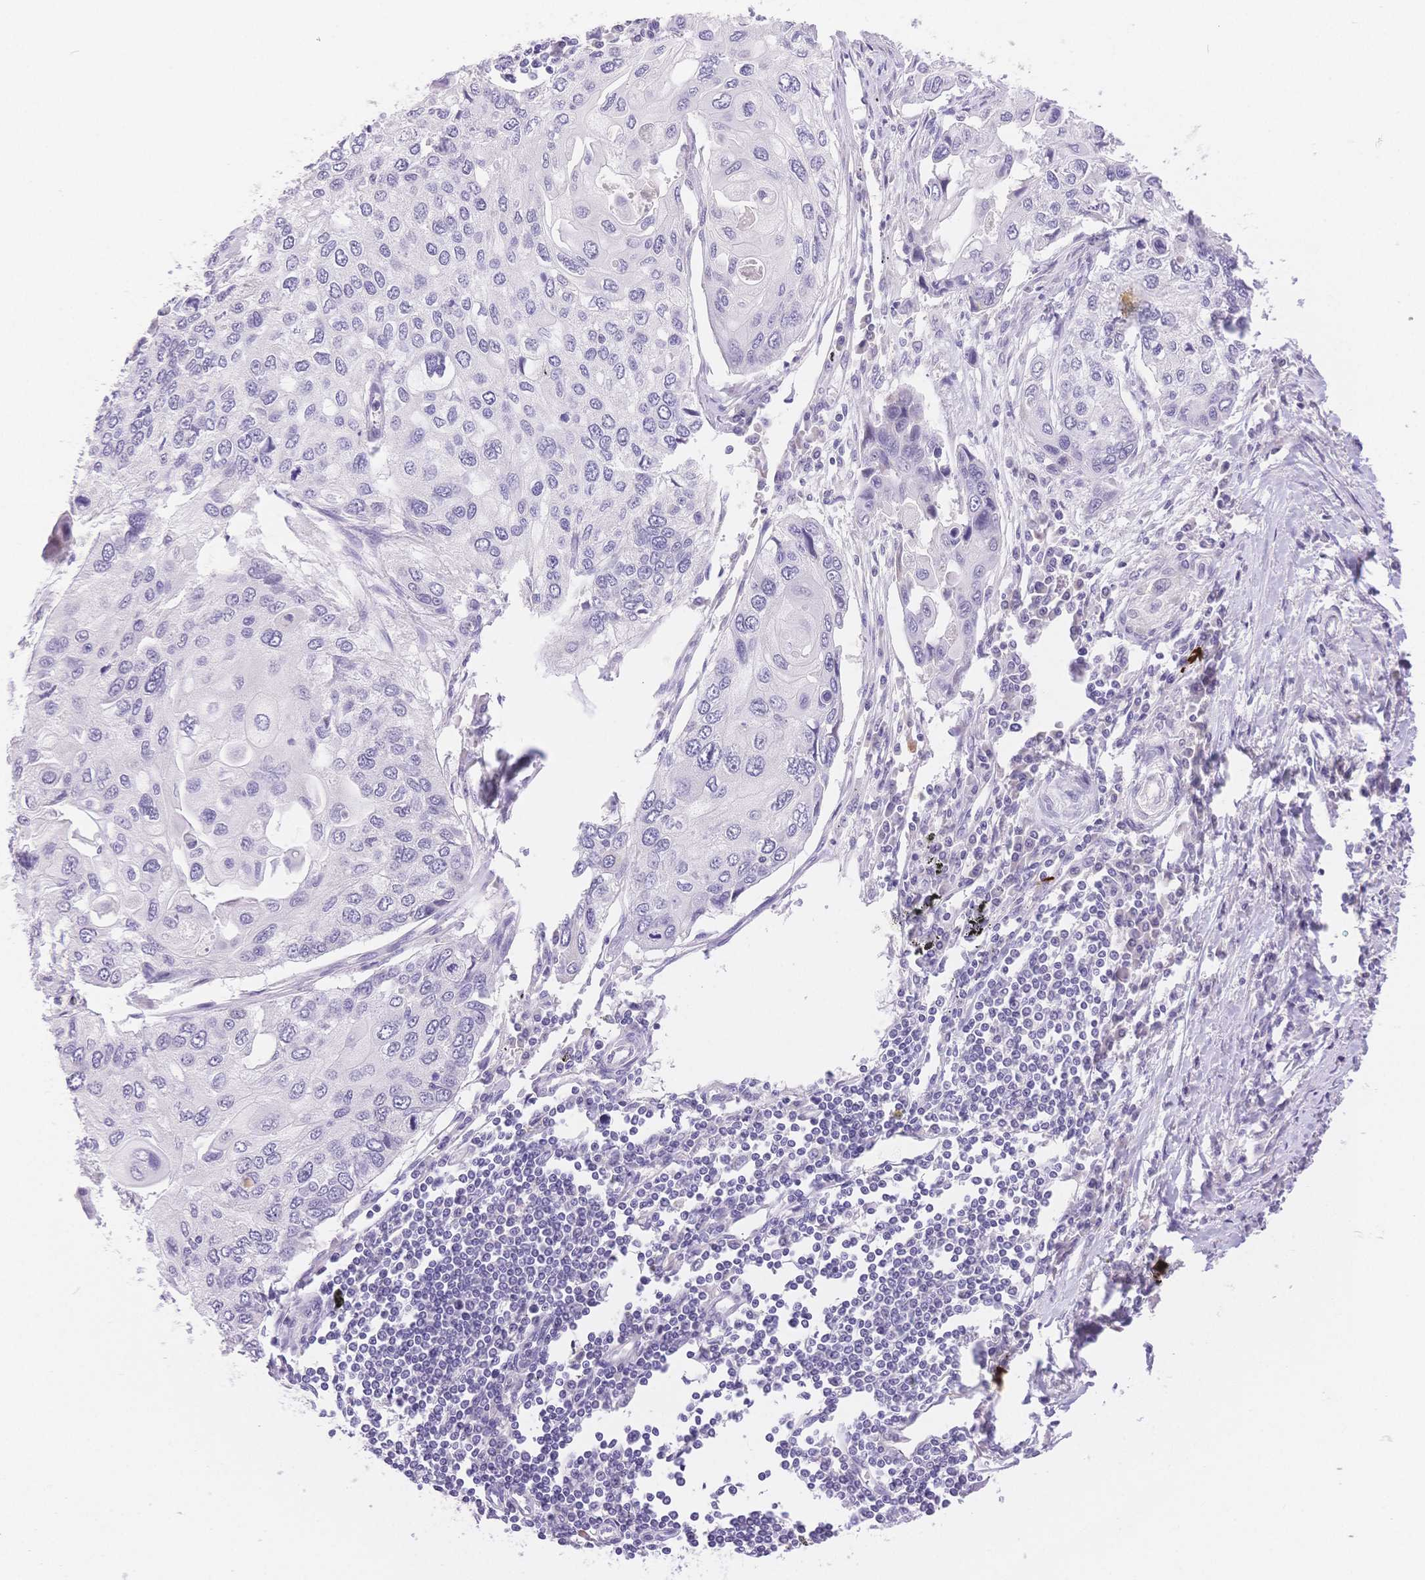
{"staining": {"intensity": "negative", "quantity": "none", "location": "none"}, "tissue": "lung cancer", "cell_type": "Tumor cells", "image_type": "cancer", "snomed": [{"axis": "morphology", "description": "Squamous cell carcinoma, NOS"}, {"axis": "morphology", "description": "Squamous cell carcinoma, metastatic, NOS"}, {"axis": "topography", "description": "Lung"}], "caption": "Image shows no significant protein staining in tumor cells of lung cancer.", "gene": "MYOM1", "patient": {"sex": "male", "age": 63}}